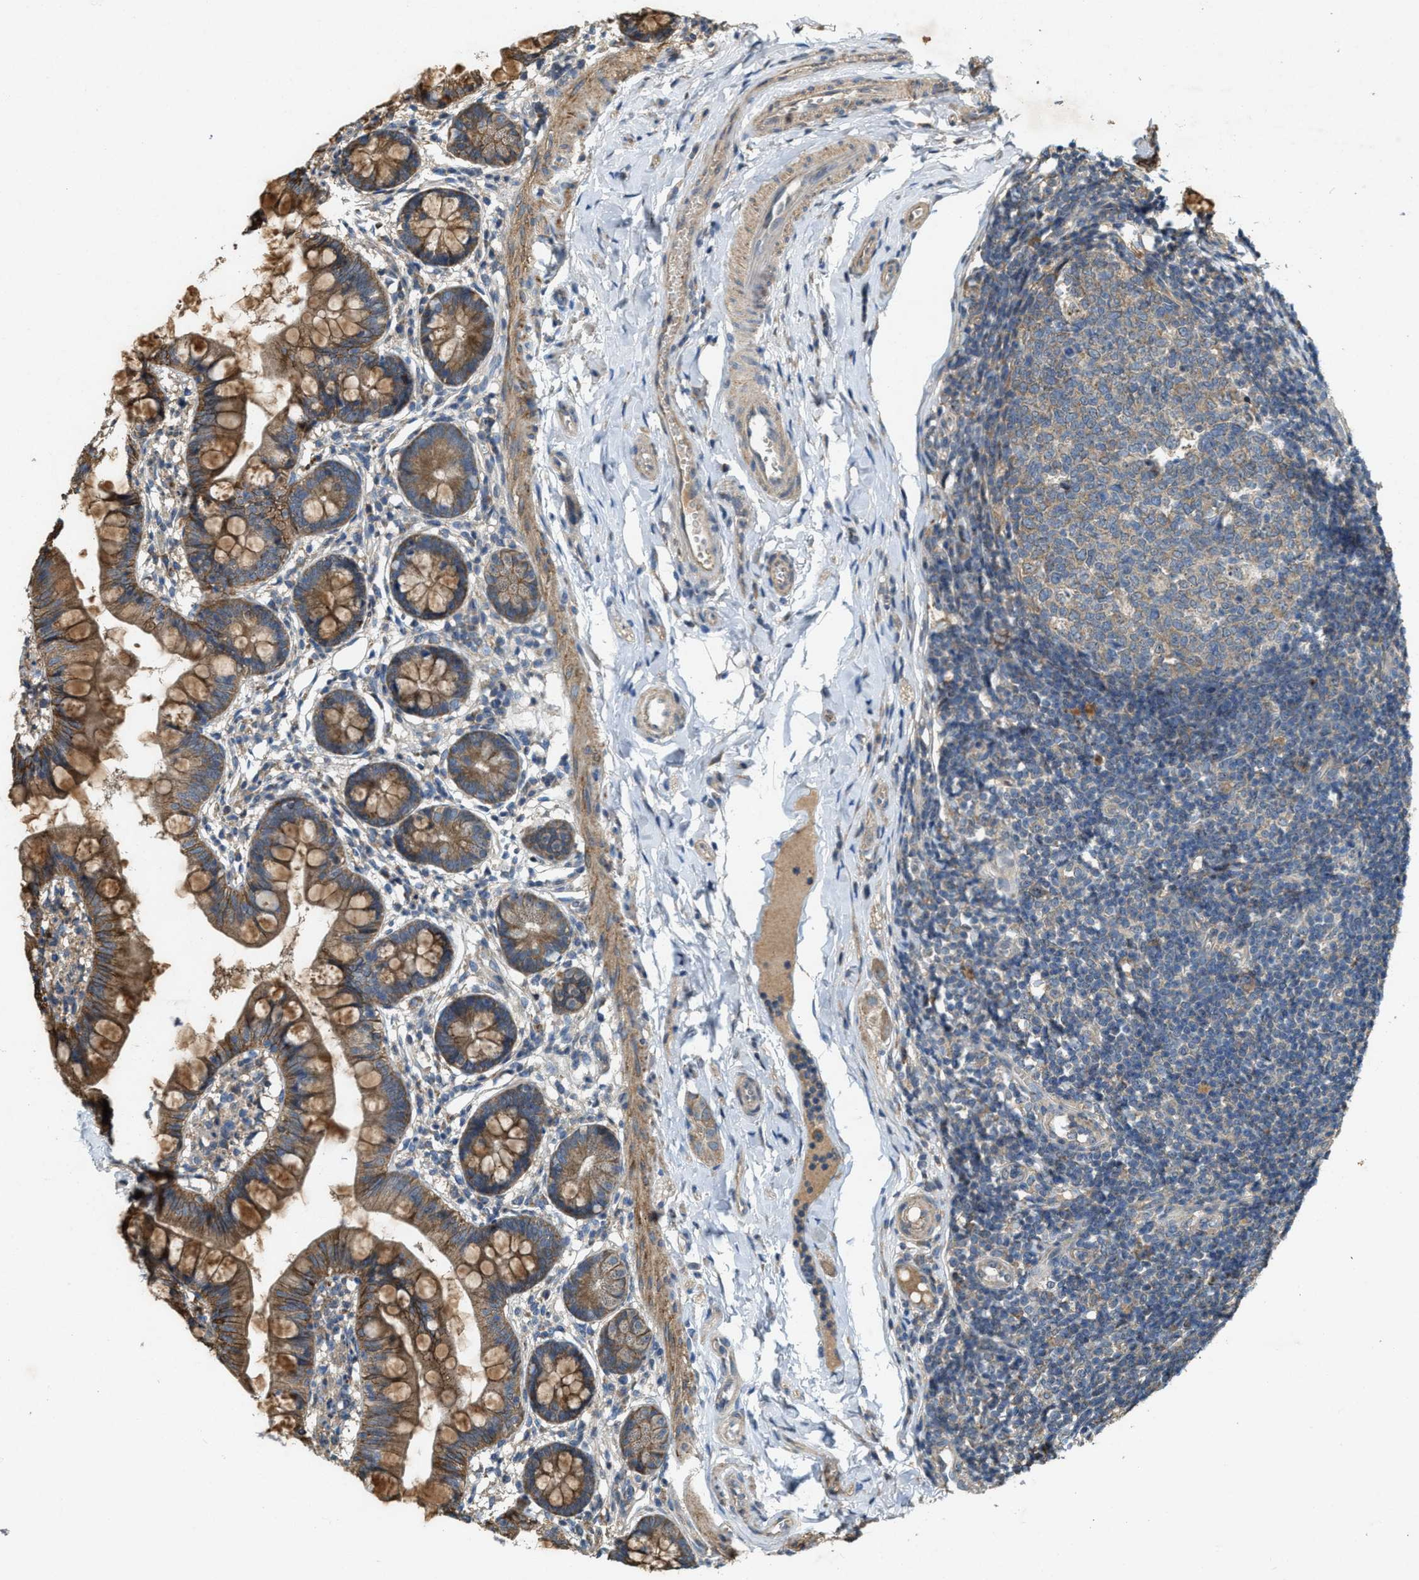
{"staining": {"intensity": "strong", "quantity": ">75%", "location": "cytoplasmic/membranous"}, "tissue": "small intestine", "cell_type": "Glandular cells", "image_type": "normal", "snomed": [{"axis": "morphology", "description": "Normal tissue, NOS"}, {"axis": "topography", "description": "Small intestine"}], "caption": "A high amount of strong cytoplasmic/membranous staining is appreciated in approximately >75% of glandular cells in unremarkable small intestine. Nuclei are stained in blue.", "gene": "PDP2", "patient": {"sex": "male", "age": 7}}